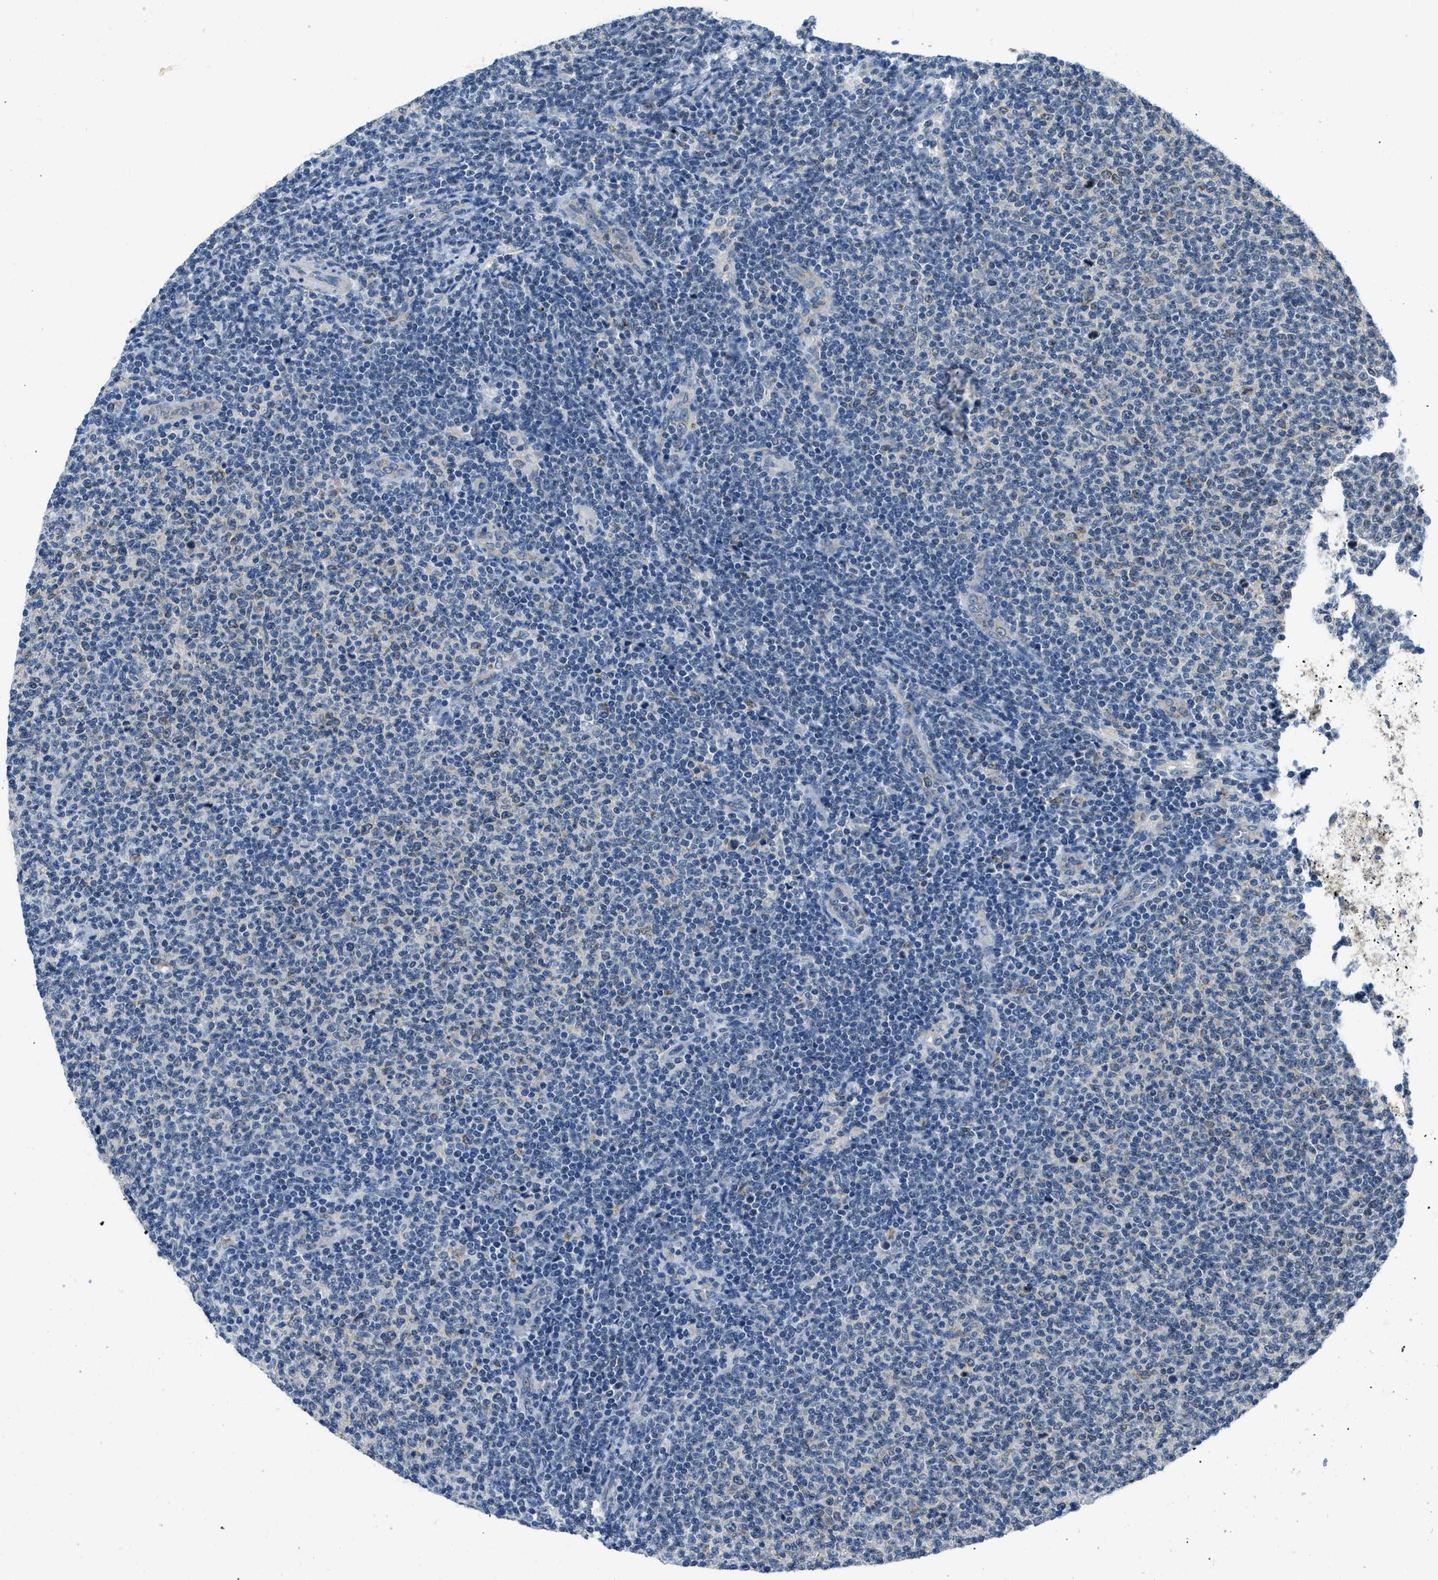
{"staining": {"intensity": "negative", "quantity": "none", "location": "none"}, "tissue": "lymphoma", "cell_type": "Tumor cells", "image_type": "cancer", "snomed": [{"axis": "morphology", "description": "Malignant lymphoma, non-Hodgkin's type, Low grade"}, {"axis": "topography", "description": "Lymph node"}], "caption": "IHC histopathology image of neoplastic tissue: human malignant lymphoma, non-Hodgkin's type (low-grade) stained with DAB (3,3'-diaminobenzidine) demonstrates no significant protein expression in tumor cells.", "gene": "TOMM34", "patient": {"sex": "male", "age": 66}}